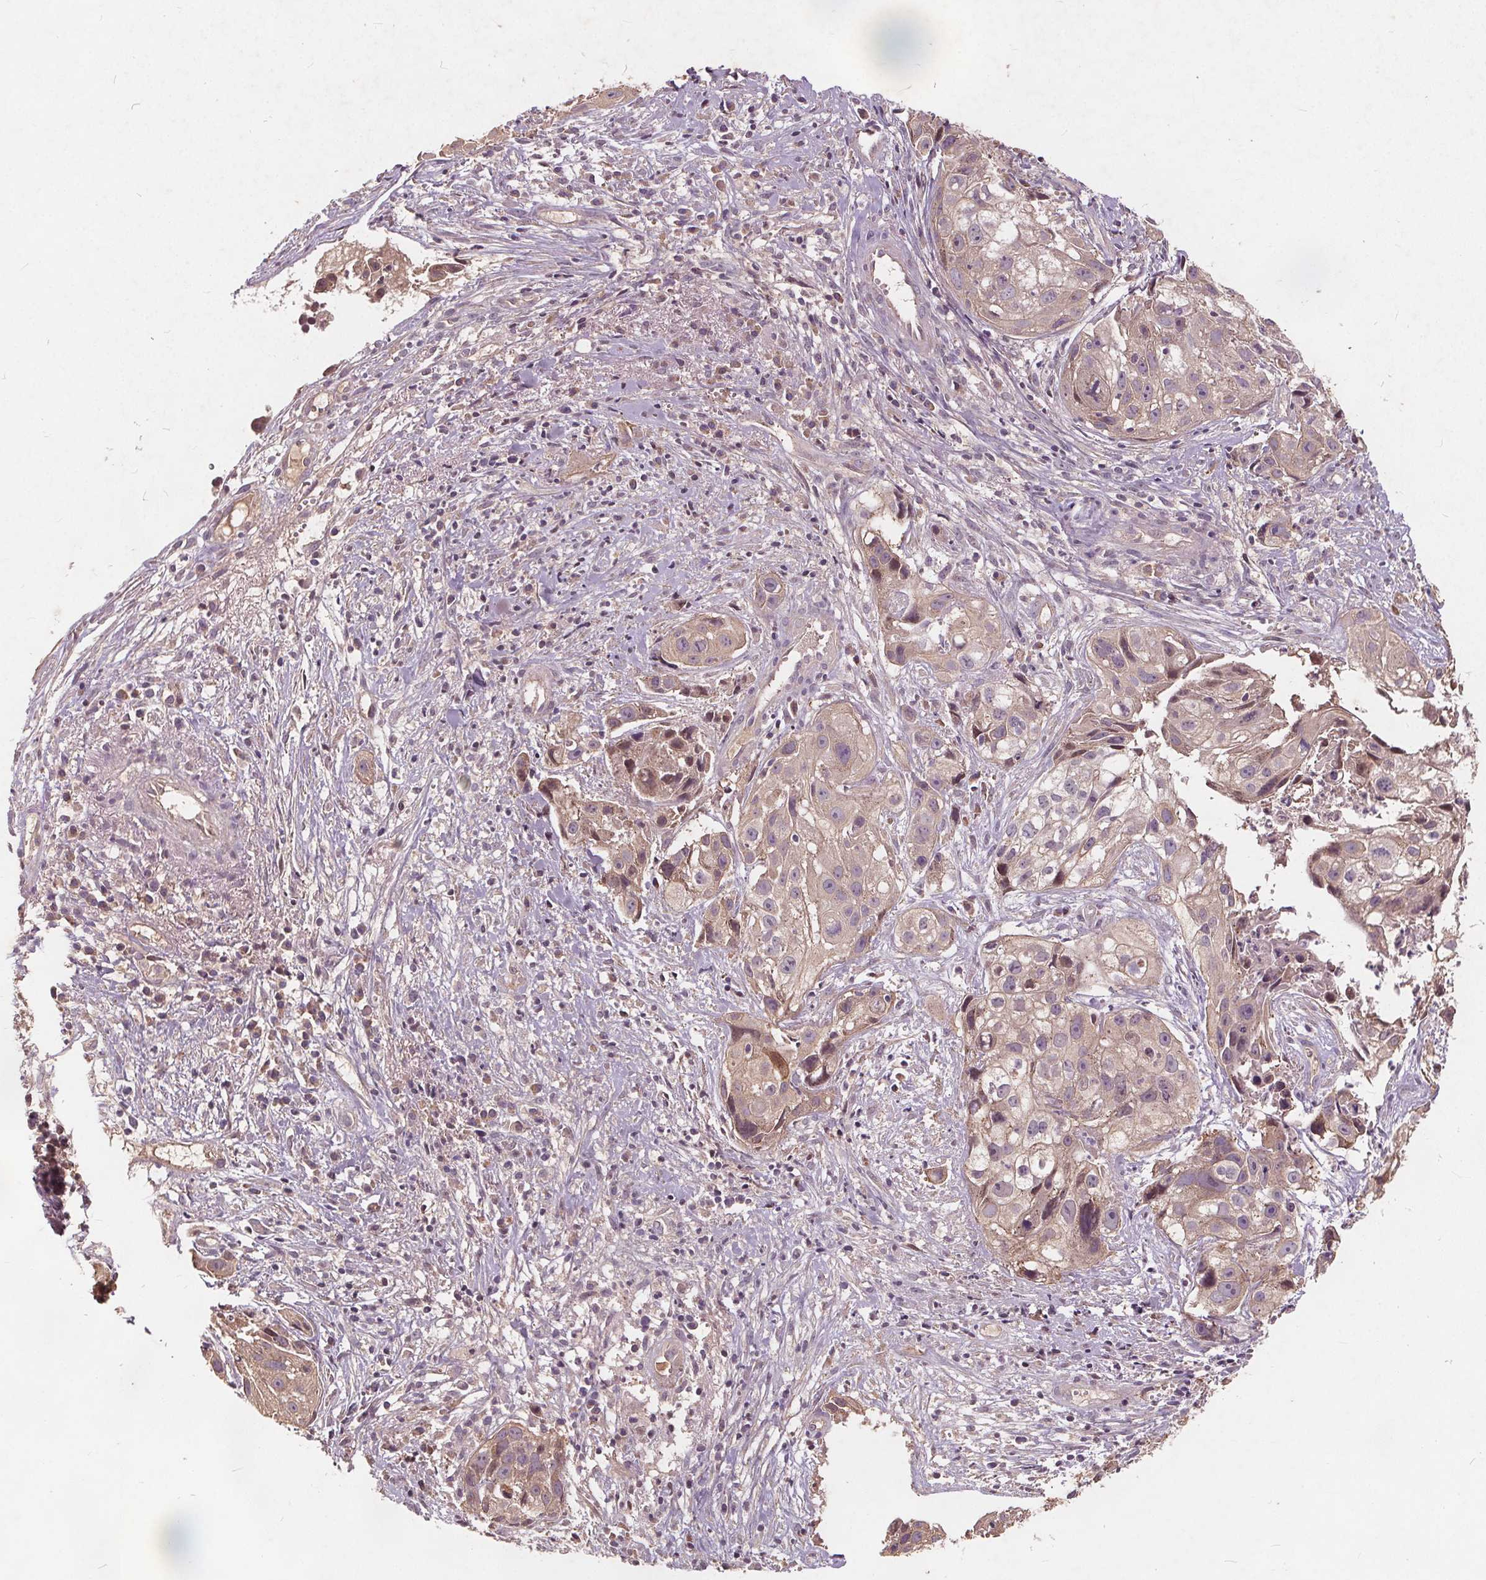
{"staining": {"intensity": "weak", "quantity": "25%-75%", "location": "cytoplasmic/membranous"}, "tissue": "cervical cancer", "cell_type": "Tumor cells", "image_type": "cancer", "snomed": [{"axis": "morphology", "description": "Squamous cell carcinoma, NOS"}, {"axis": "topography", "description": "Cervix"}], "caption": "The image shows staining of cervical cancer, revealing weak cytoplasmic/membranous protein expression (brown color) within tumor cells. (Brightfield microscopy of DAB IHC at high magnification).", "gene": "CSNK1G2", "patient": {"sex": "female", "age": 53}}